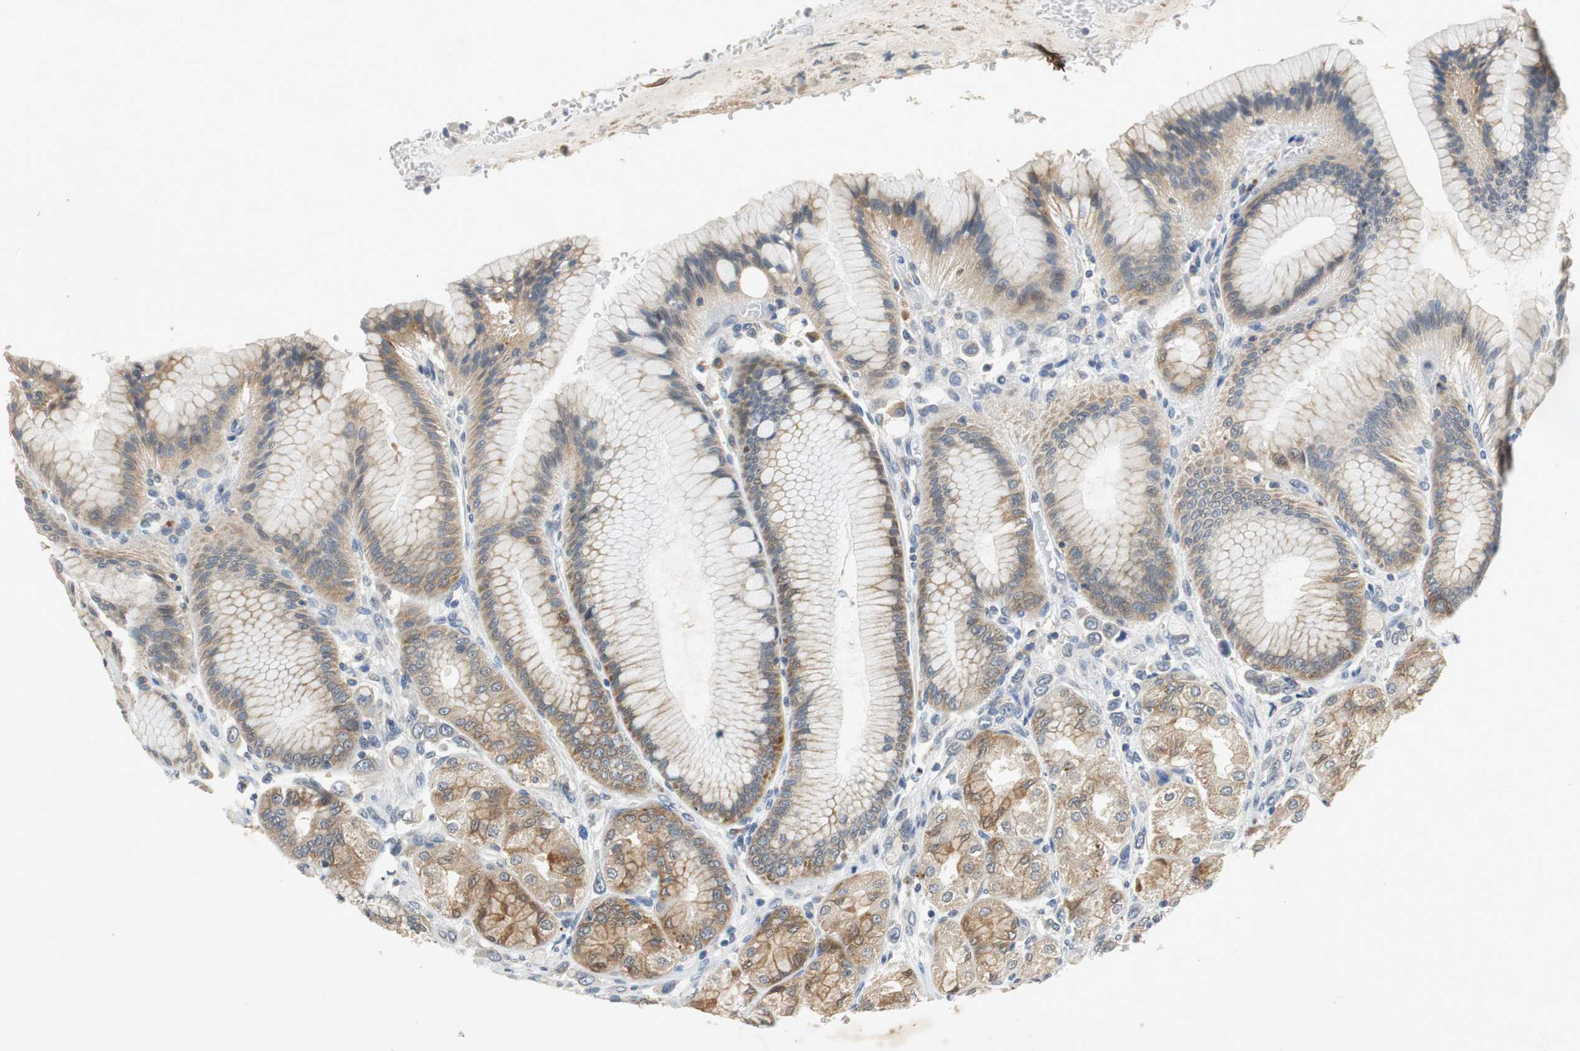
{"staining": {"intensity": "strong", "quantity": "25%-75%", "location": "cytoplasmic/membranous"}, "tissue": "stomach", "cell_type": "Glandular cells", "image_type": "normal", "snomed": [{"axis": "morphology", "description": "Normal tissue, NOS"}, {"axis": "morphology", "description": "Adenocarcinoma, NOS"}, {"axis": "topography", "description": "Stomach"}, {"axis": "topography", "description": "Stomach, lower"}], "caption": "A micrograph showing strong cytoplasmic/membranous staining in approximately 25%-75% of glandular cells in unremarkable stomach, as visualized by brown immunohistochemical staining.", "gene": "GLCCI1", "patient": {"sex": "female", "age": 65}}